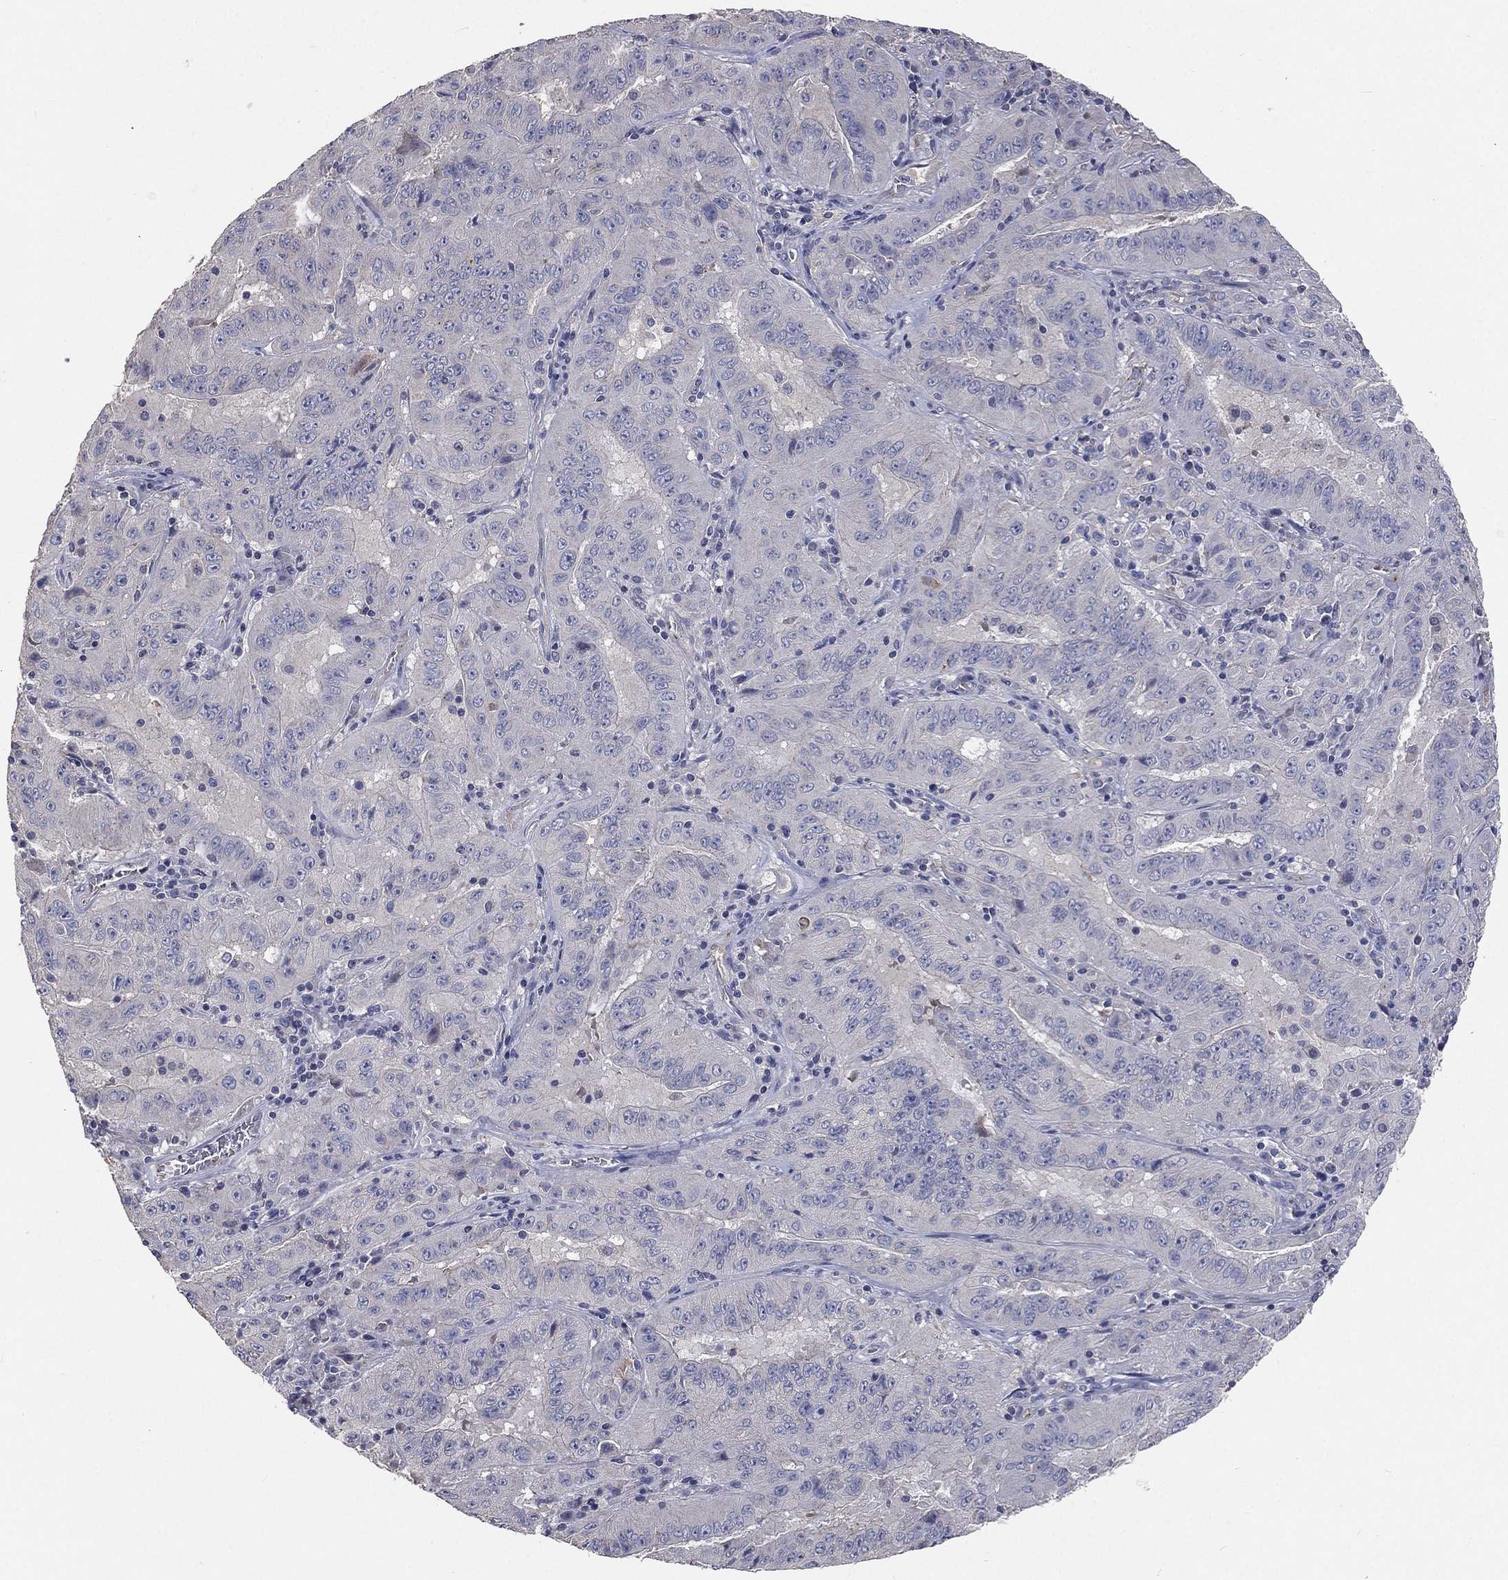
{"staining": {"intensity": "negative", "quantity": "none", "location": "none"}, "tissue": "pancreatic cancer", "cell_type": "Tumor cells", "image_type": "cancer", "snomed": [{"axis": "morphology", "description": "Adenocarcinoma, NOS"}, {"axis": "topography", "description": "Pancreas"}], "caption": "Photomicrograph shows no protein positivity in tumor cells of pancreatic cancer (adenocarcinoma) tissue.", "gene": "CROCC", "patient": {"sex": "male", "age": 63}}